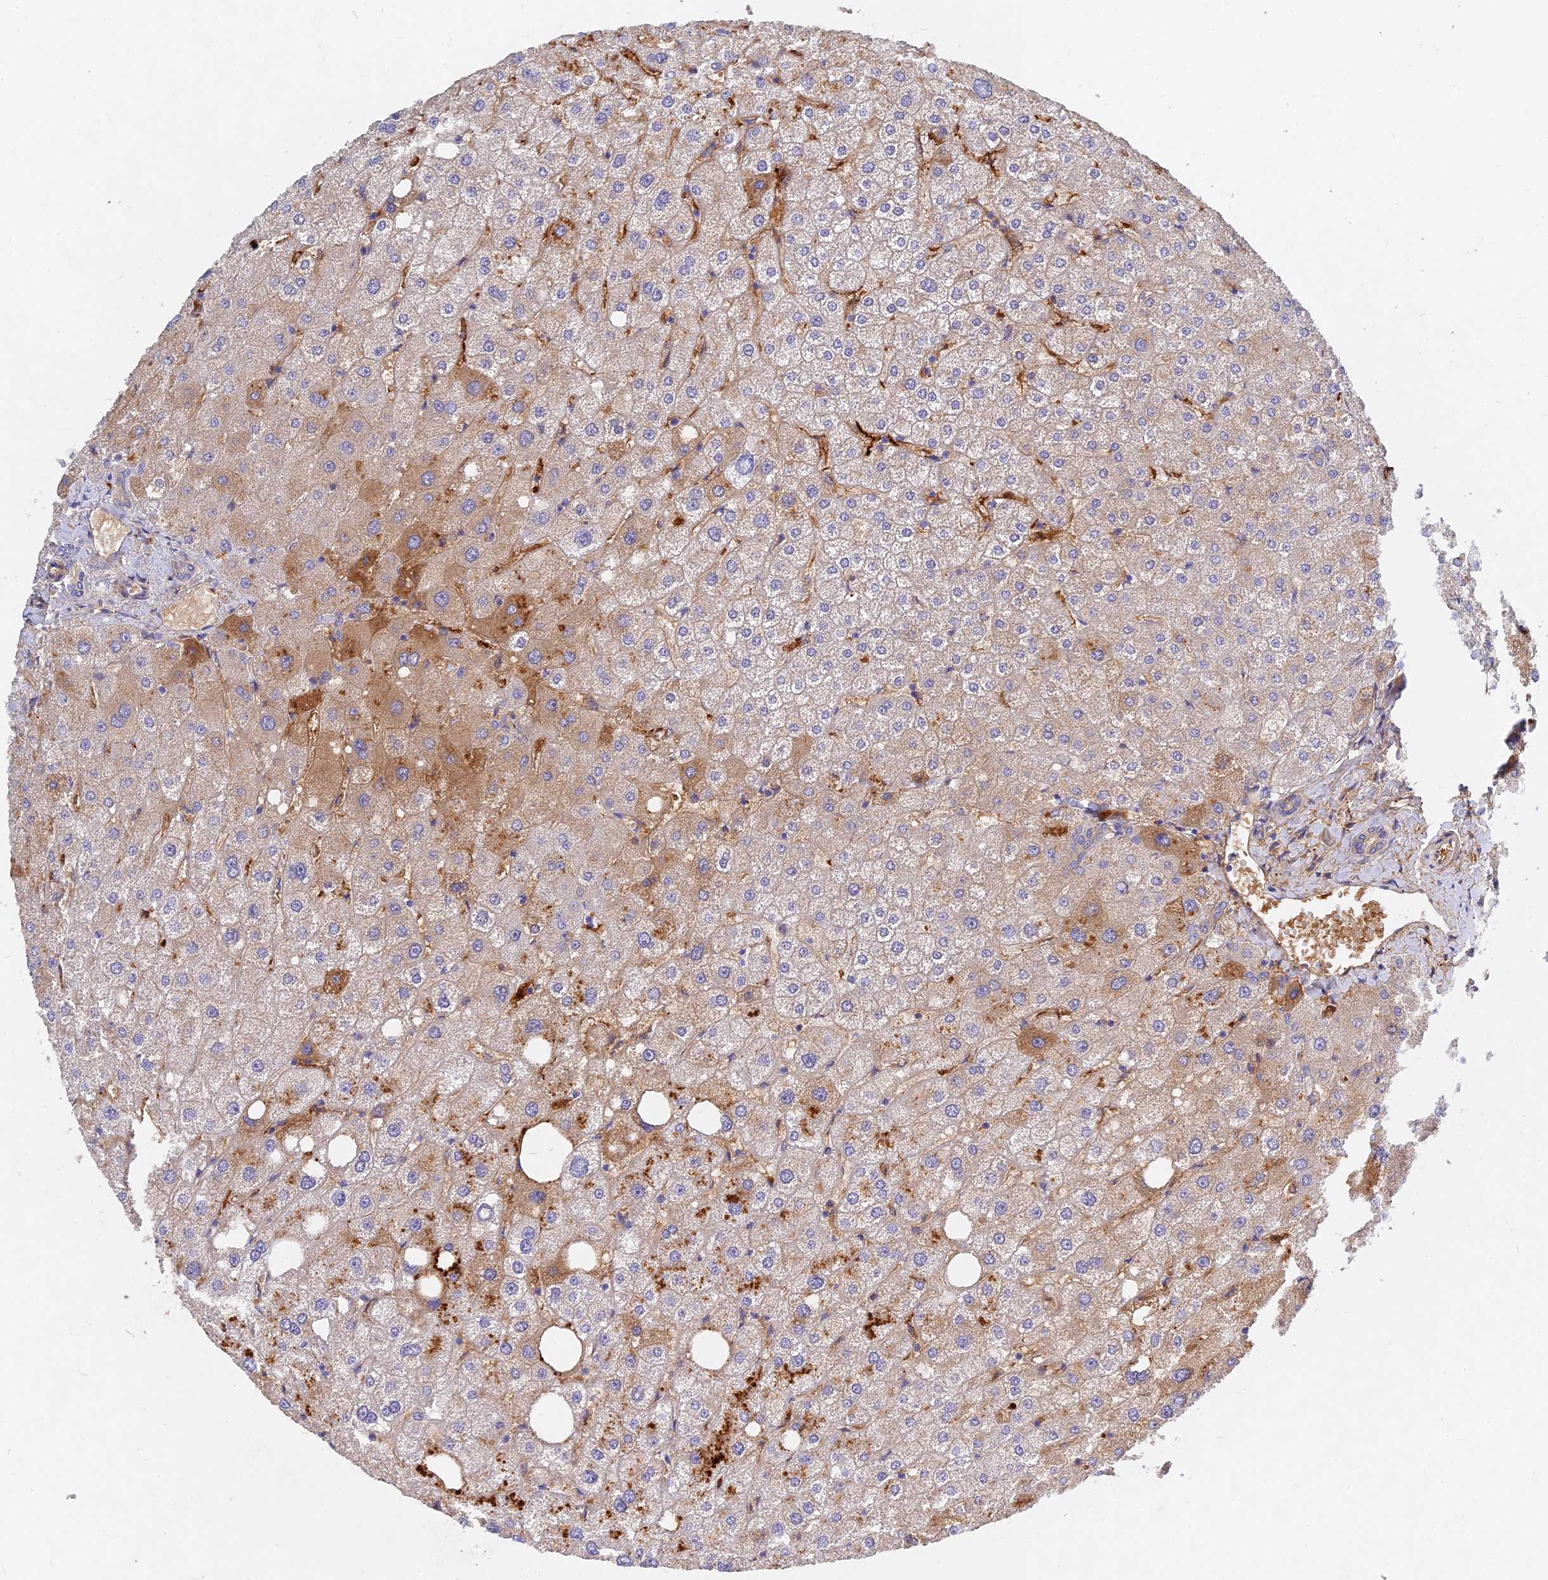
{"staining": {"intensity": "negative", "quantity": "none", "location": "none"}, "tissue": "liver", "cell_type": "Cholangiocytes", "image_type": "normal", "snomed": [{"axis": "morphology", "description": "Normal tissue, NOS"}, {"axis": "topography", "description": "Liver"}], "caption": "Cholangiocytes are negative for brown protein staining in benign liver. (Immunohistochemistry, brightfield microscopy, high magnification).", "gene": "MROH1", "patient": {"sex": "male", "age": 73}}